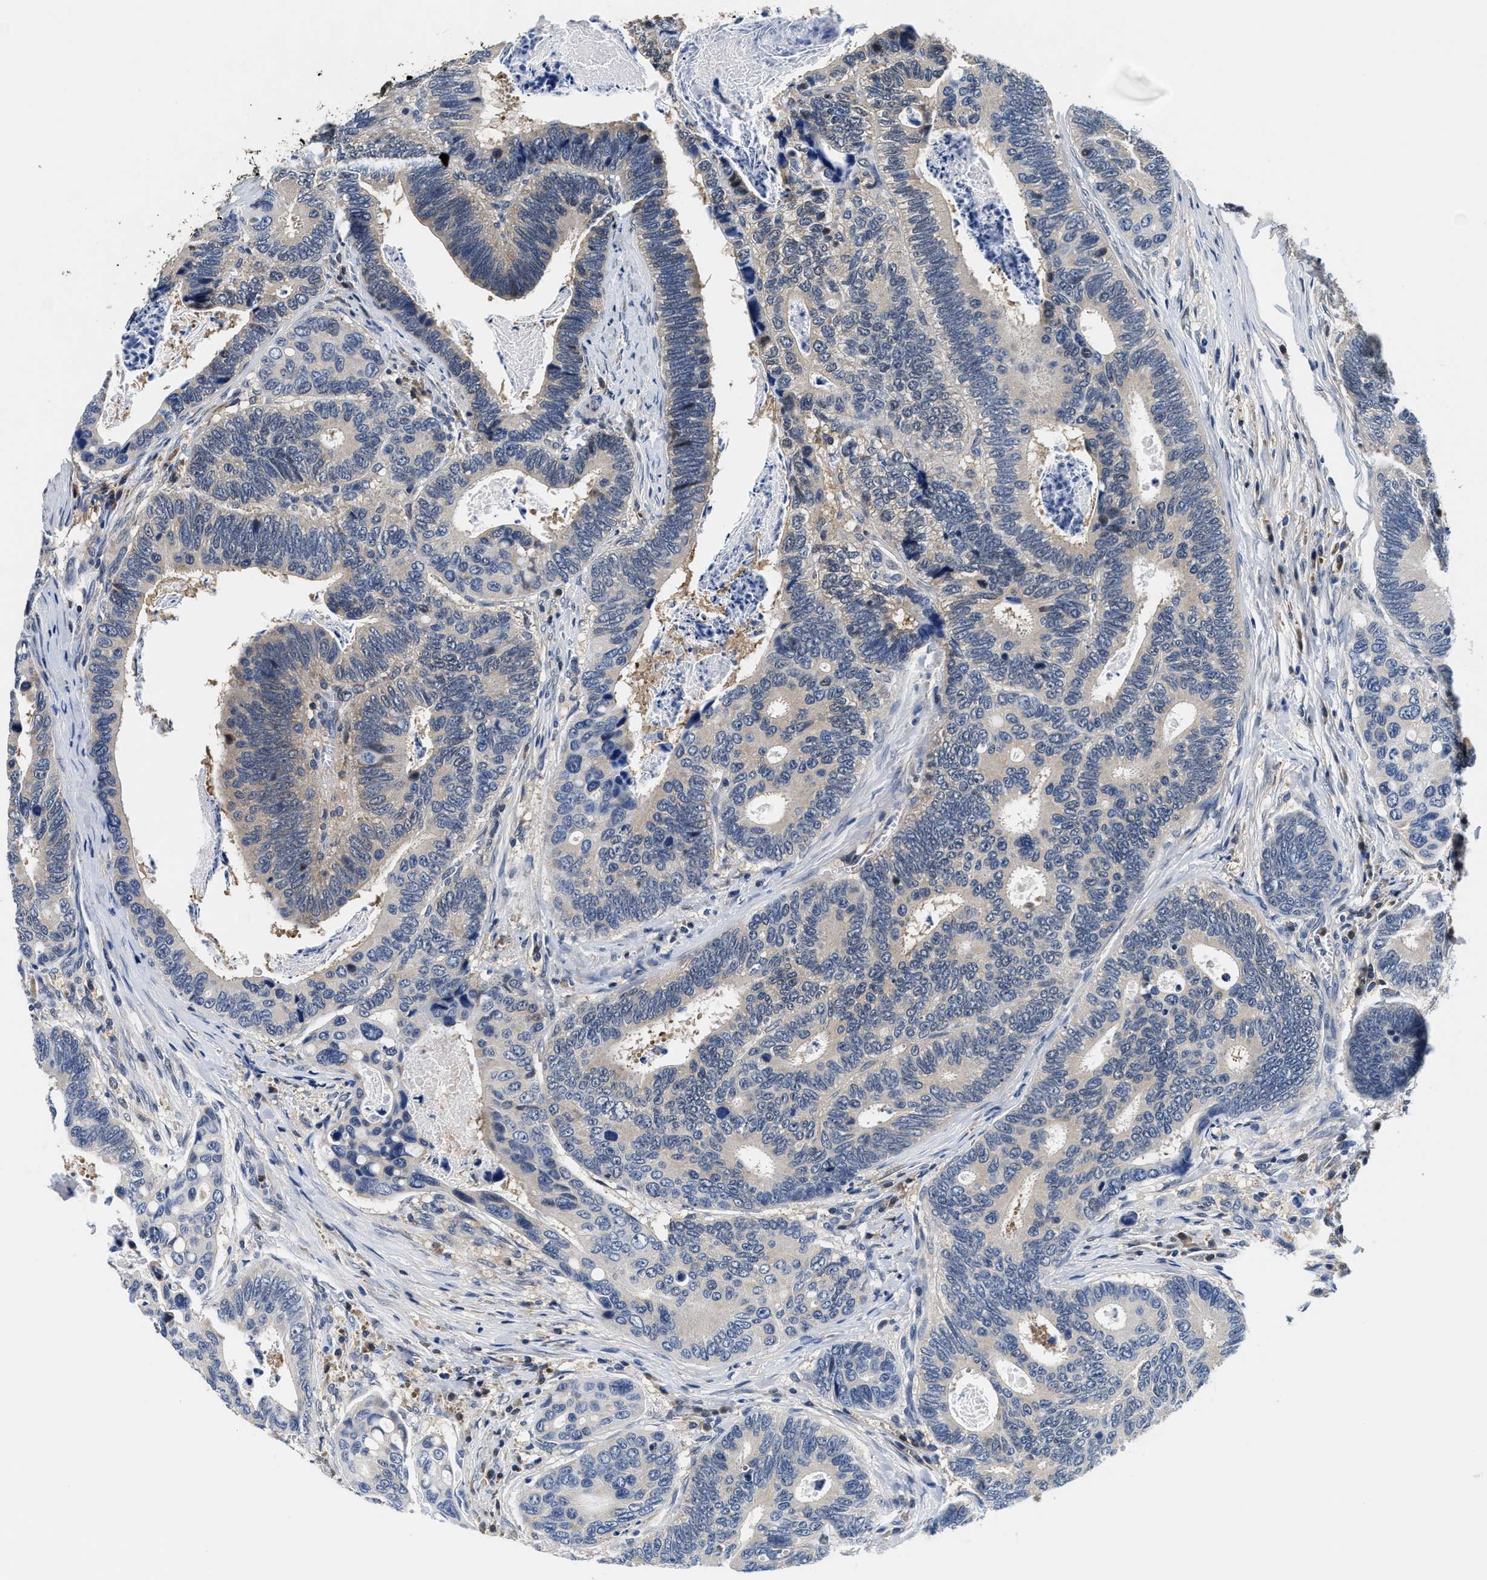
{"staining": {"intensity": "weak", "quantity": "<25%", "location": "cytoplasmic/membranous"}, "tissue": "colorectal cancer", "cell_type": "Tumor cells", "image_type": "cancer", "snomed": [{"axis": "morphology", "description": "Inflammation, NOS"}, {"axis": "morphology", "description": "Adenocarcinoma, NOS"}, {"axis": "topography", "description": "Colon"}], "caption": "A high-resolution photomicrograph shows IHC staining of adenocarcinoma (colorectal), which exhibits no significant staining in tumor cells.", "gene": "PHPT1", "patient": {"sex": "male", "age": 72}}